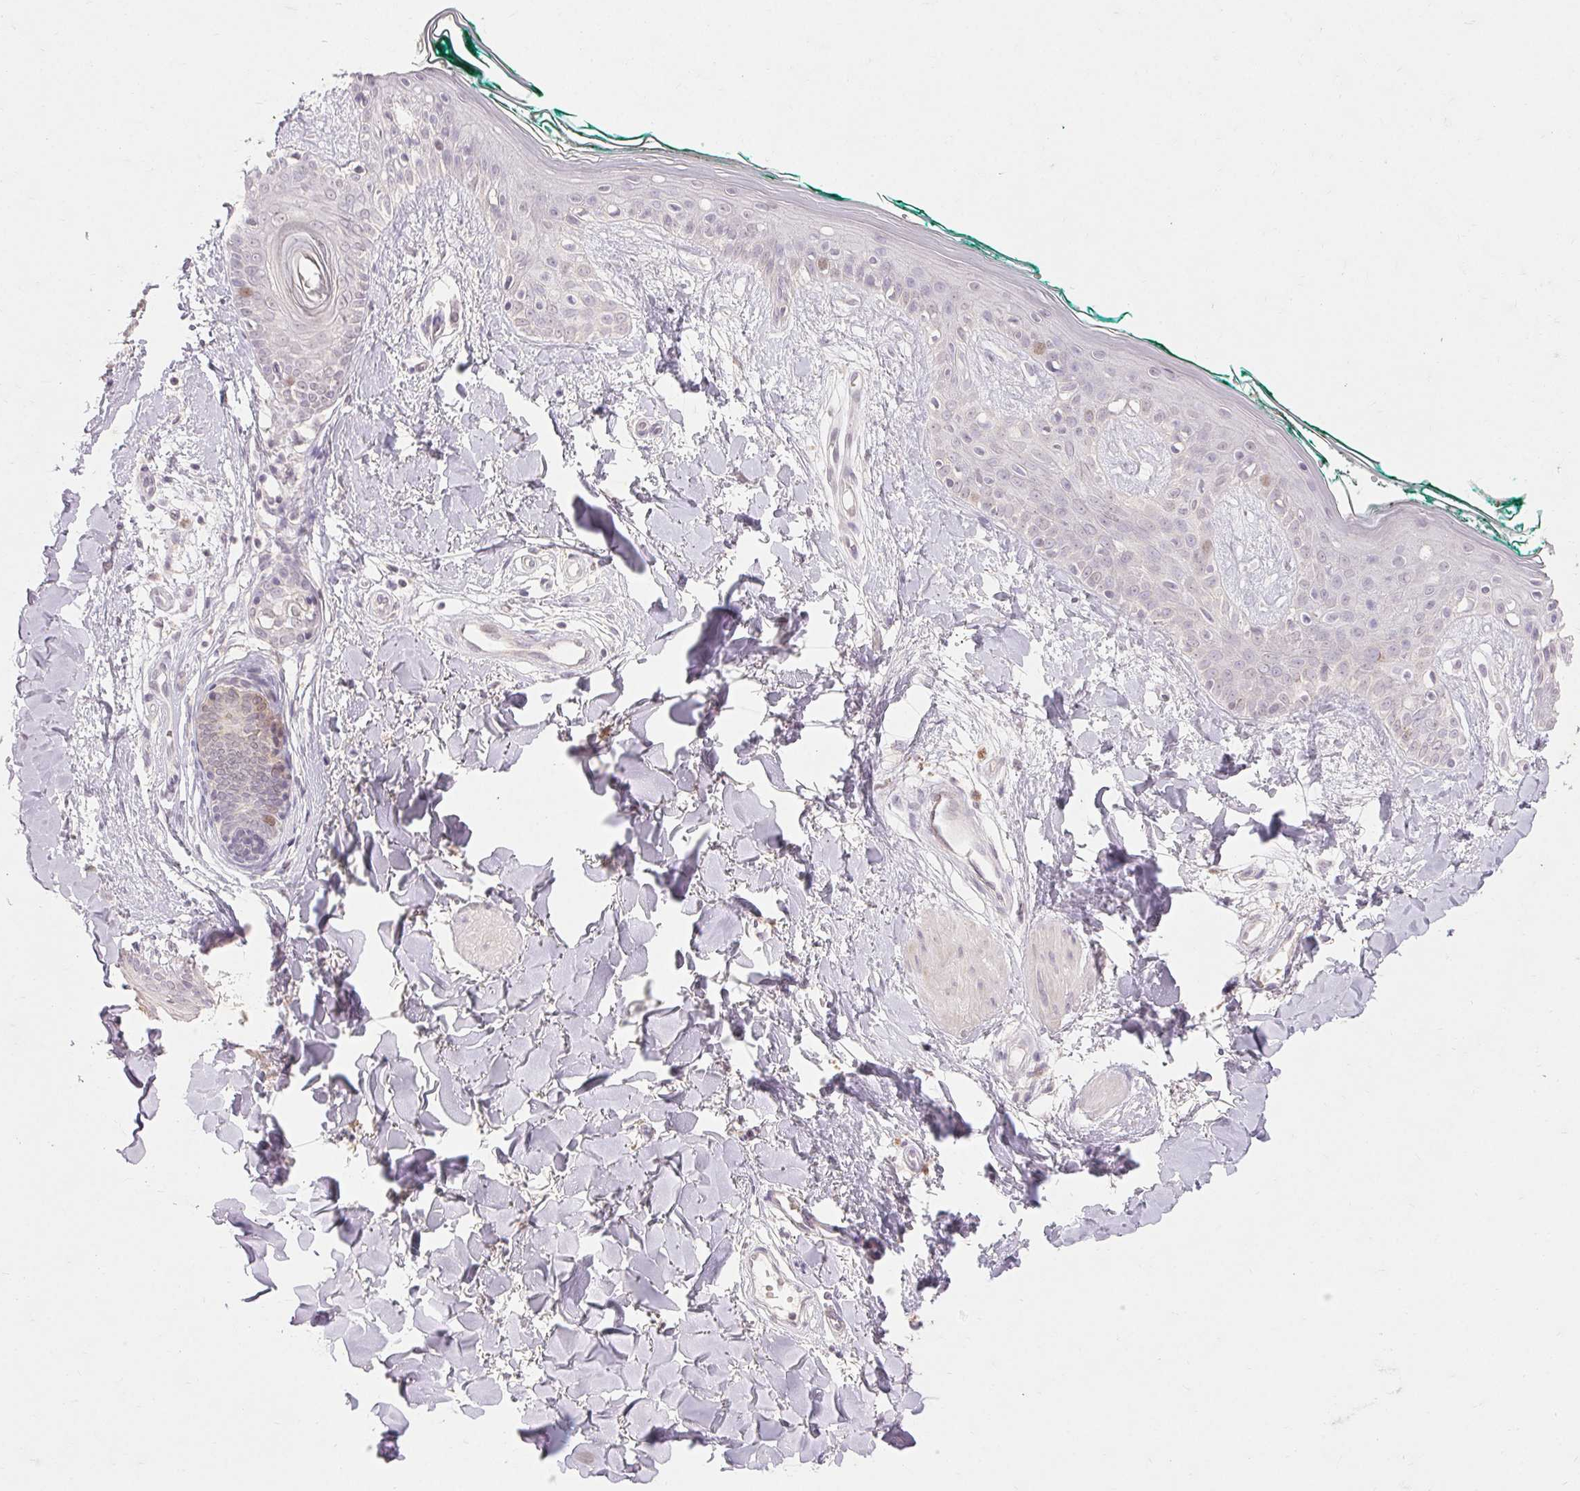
{"staining": {"intensity": "negative", "quantity": "none", "location": "none"}, "tissue": "skin", "cell_type": "Fibroblasts", "image_type": "normal", "snomed": [{"axis": "morphology", "description": "Normal tissue, NOS"}, {"axis": "topography", "description": "Skin"}], "caption": "A histopathology image of skin stained for a protein demonstrates no brown staining in fibroblasts. Brightfield microscopy of immunohistochemistry stained with DAB (brown) and hematoxylin (blue), captured at high magnification.", "gene": "SKP2", "patient": {"sex": "female", "age": 34}}